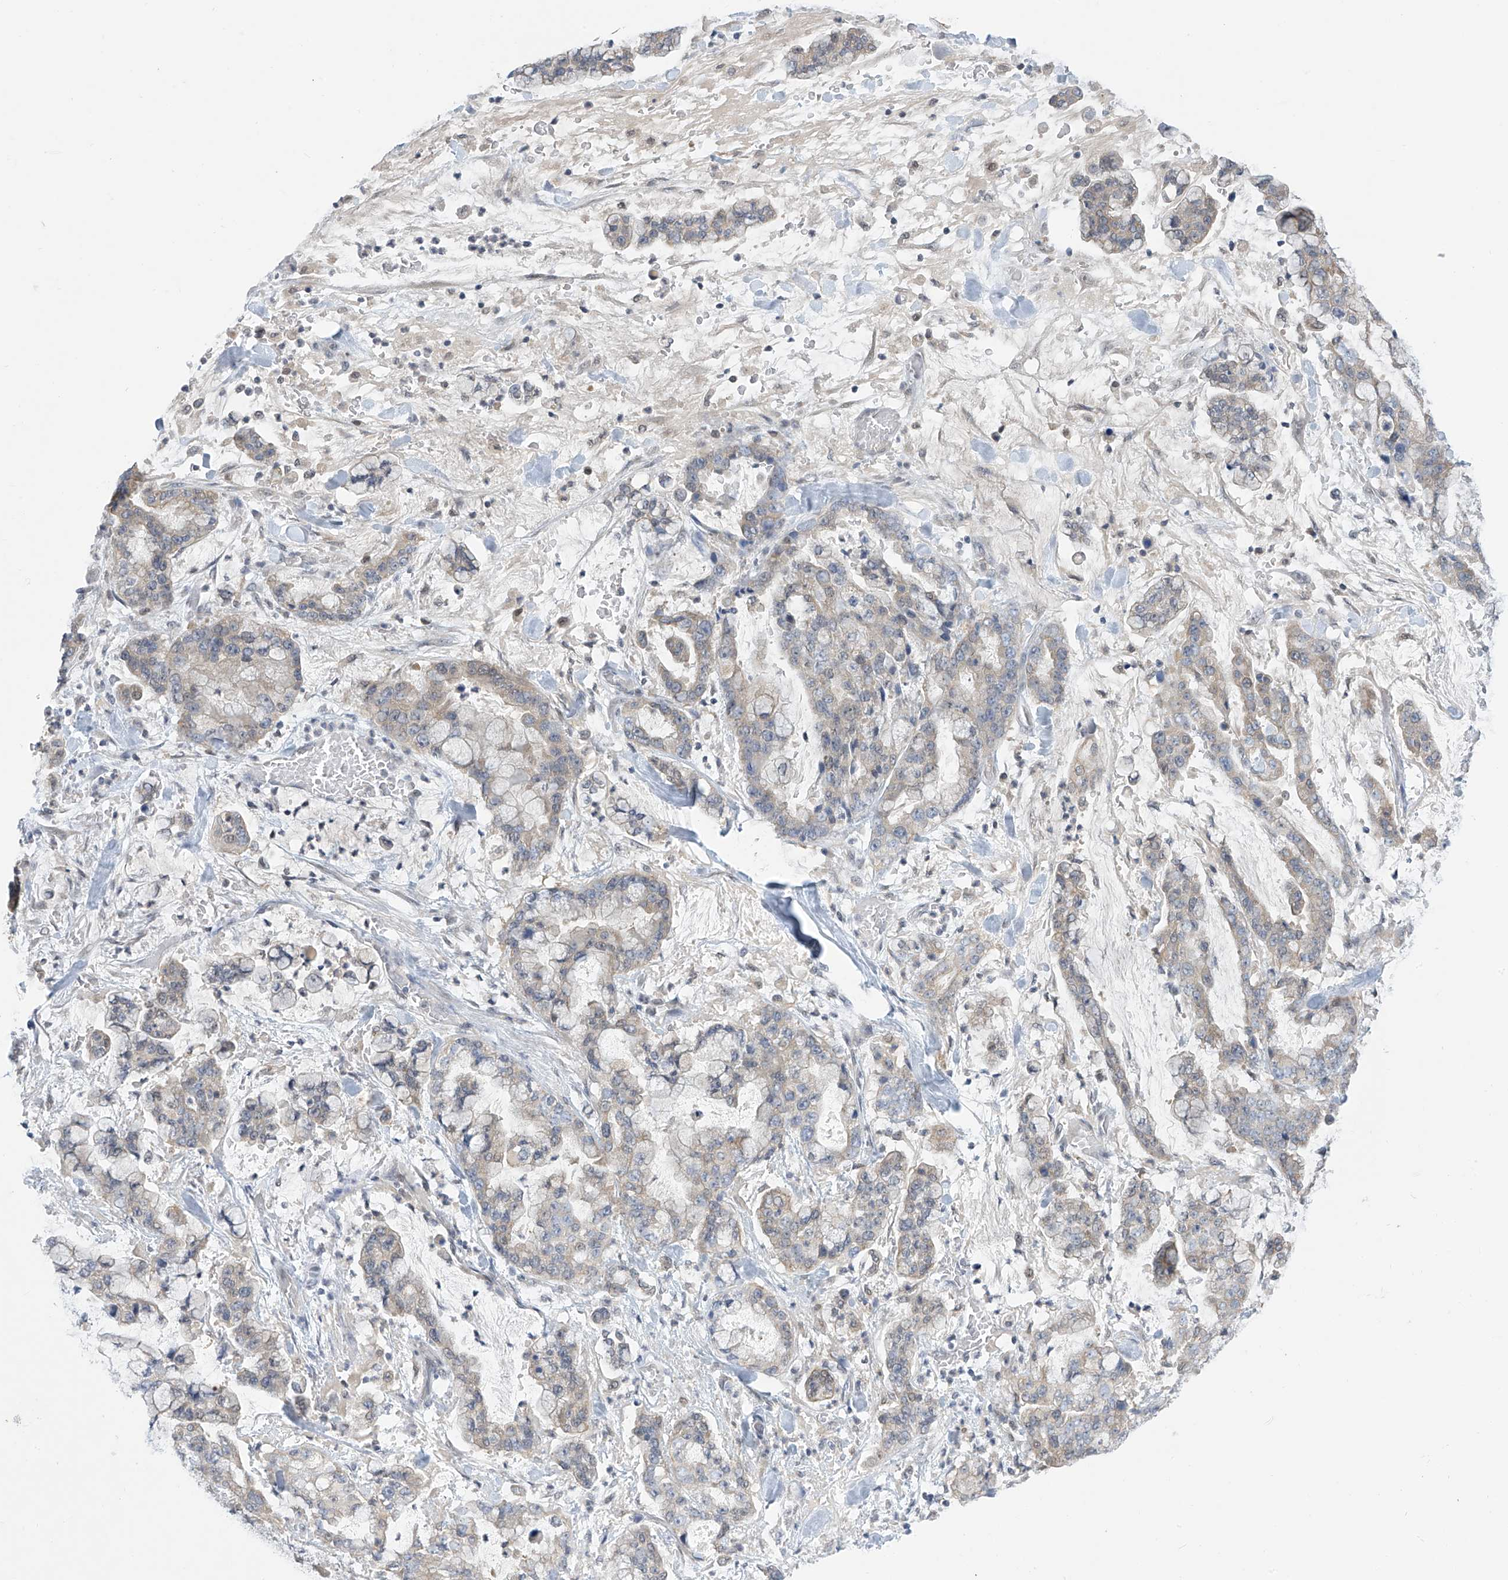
{"staining": {"intensity": "weak", "quantity": "<25%", "location": "cytoplasmic/membranous"}, "tissue": "stomach cancer", "cell_type": "Tumor cells", "image_type": "cancer", "snomed": [{"axis": "morphology", "description": "Normal tissue, NOS"}, {"axis": "morphology", "description": "Adenocarcinoma, NOS"}, {"axis": "topography", "description": "Stomach, upper"}, {"axis": "topography", "description": "Stomach"}], "caption": "IHC histopathology image of human stomach cancer (adenocarcinoma) stained for a protein (brown), which reveals no staining in tumor cells.", "gene": "APLF", "patient": {"sex": "male", "age": 76}}